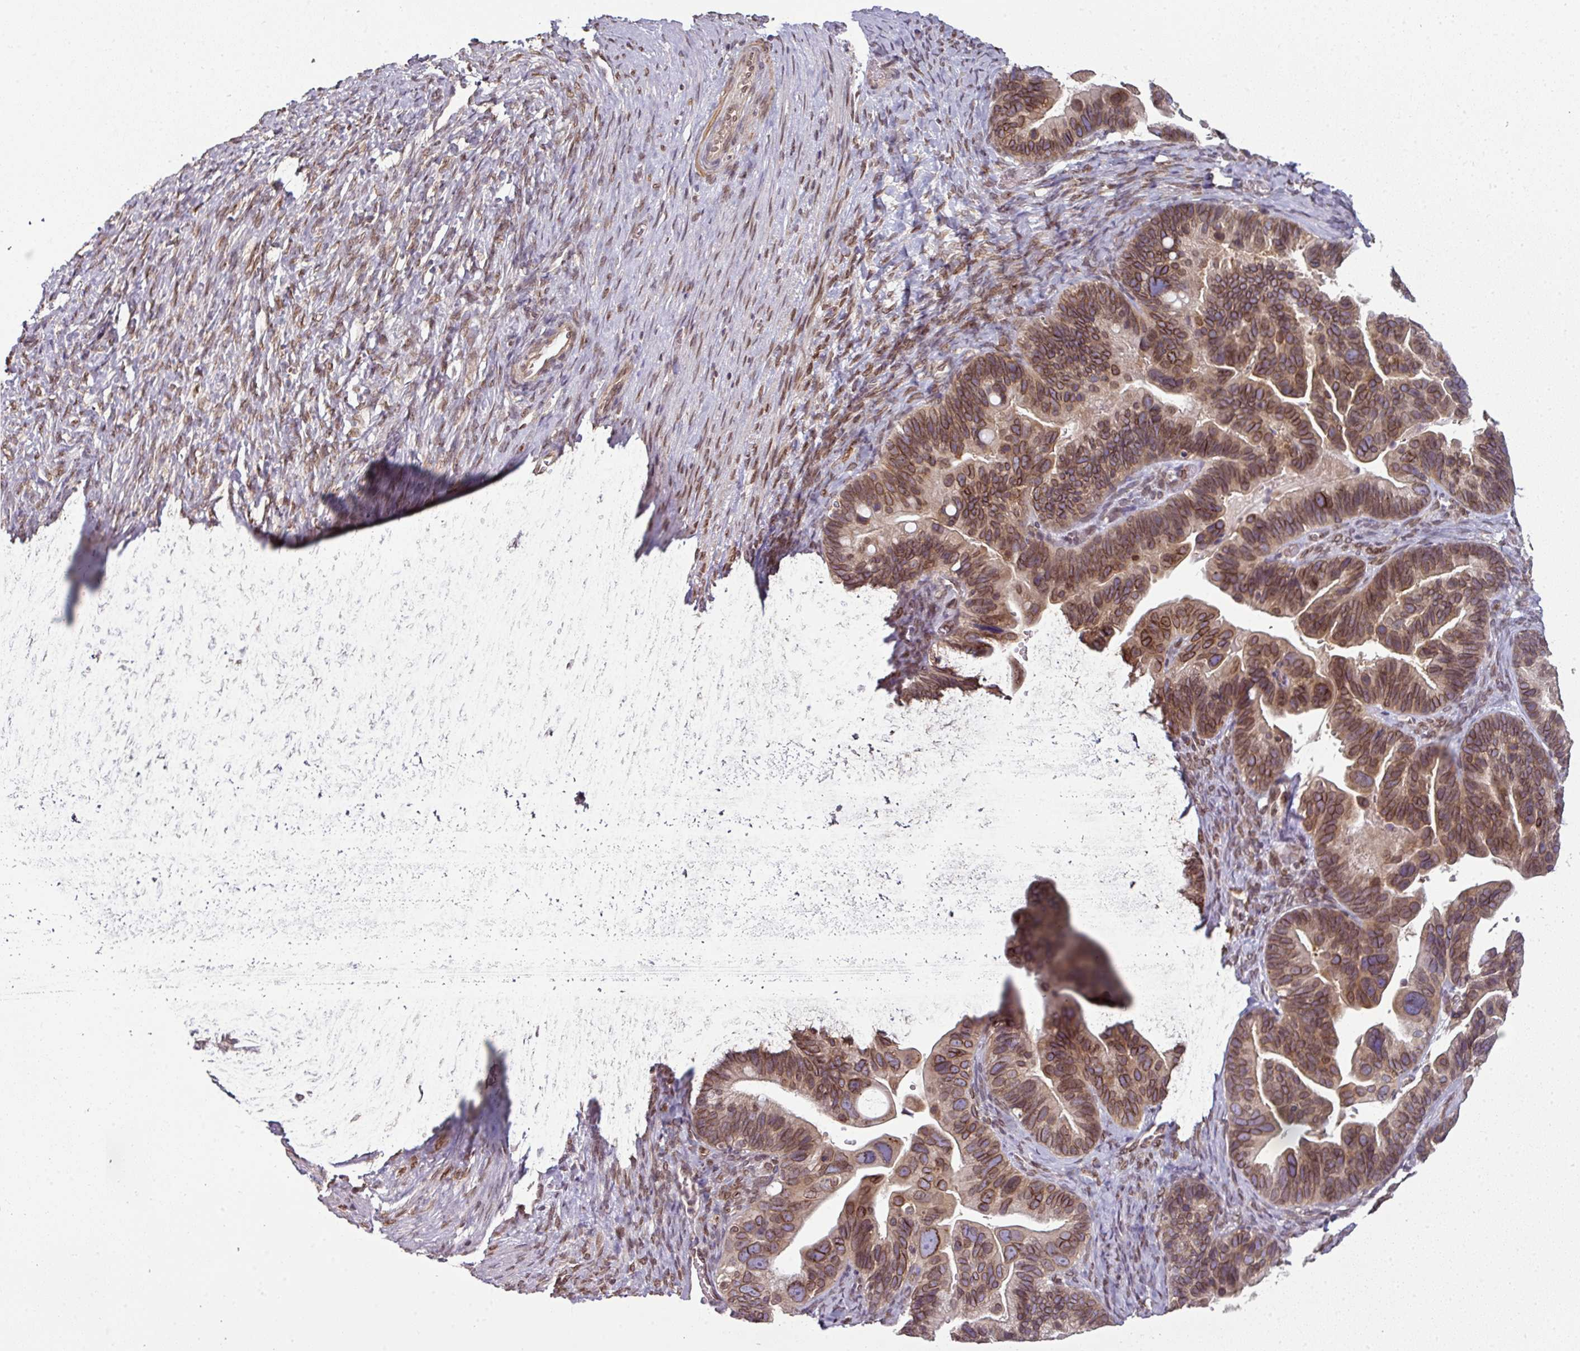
{"staining": {"intensity": "moderate", "quantity": ">75%", "location": "cytoplasmic/membranous,nuclear"}, "tissue": "ovarian cancer", "cell_type": "Tumor cells", "image_type": "cancer", "snomed": [{"axis": "morphology", "description": "Cystadenocarcinoma, serous, NOS"}, {"axis": "topography", "description": "Ovary"}], "caption": "Human ovarian serous cystadenocarcinoma stained with a brown dye demonstrates moderate cytoplasmic/membranous and nuclear positive positivity in about >75% of tumor cells.", "gene": "RANGAP1", "patient": {"sex": "female", "age": 56}}